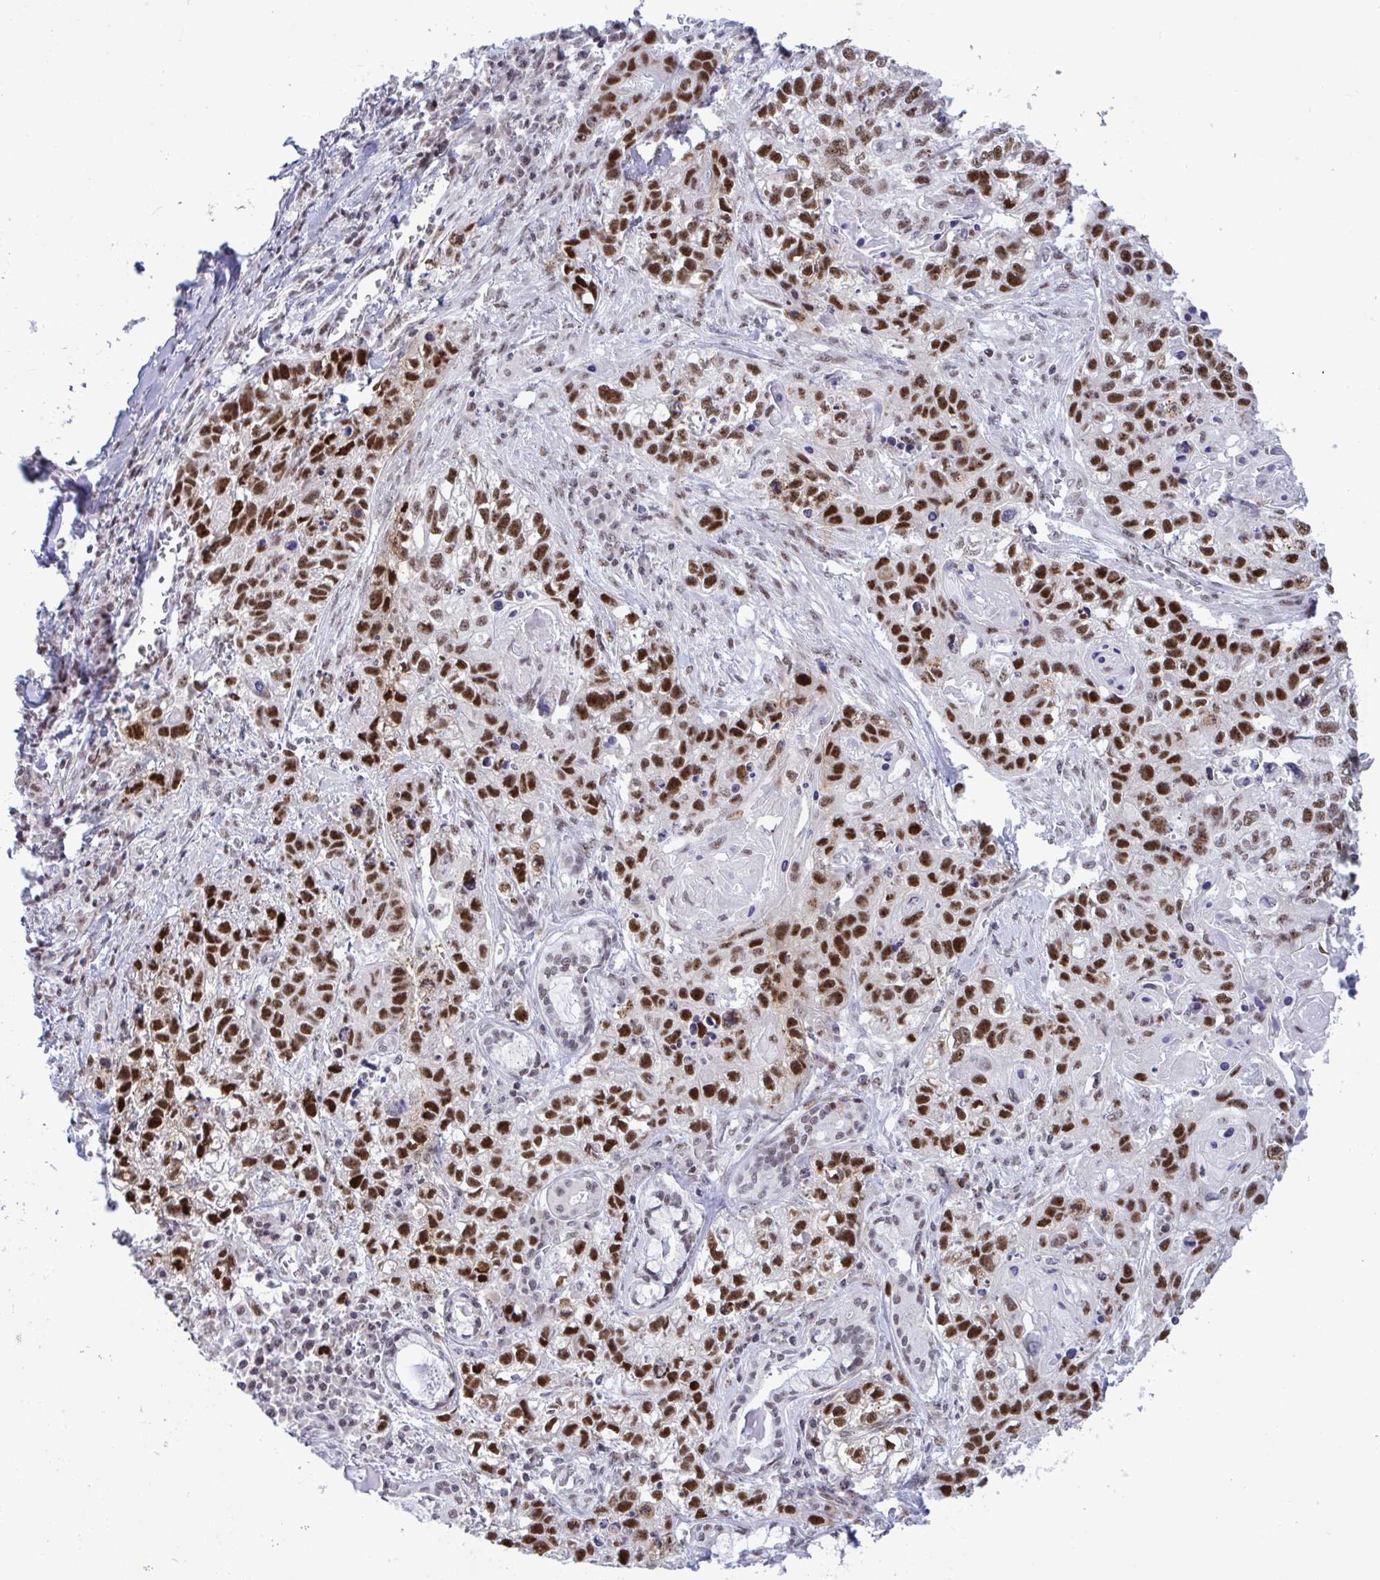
{"staining": {"intensity": "strong", "quantity": ">75%", "location": "nuclear"}, "tissue": "lung cancer", "cell_type": "Tumor cells", "image_type": "cancer", "snomed": [{"axis": "morphology", "description": "Squamous cell carcinoma, NOS"}, {"axis": "topography", "description": "Lung"}], "caption": "Brown immunohistochemical staining in lung cancer (squamous cell carcinoma) shows strong nuclear staining in about >75% of tumor cells.", "gene": "WBP11", "patient": {"sex": "male", "age": 74}}